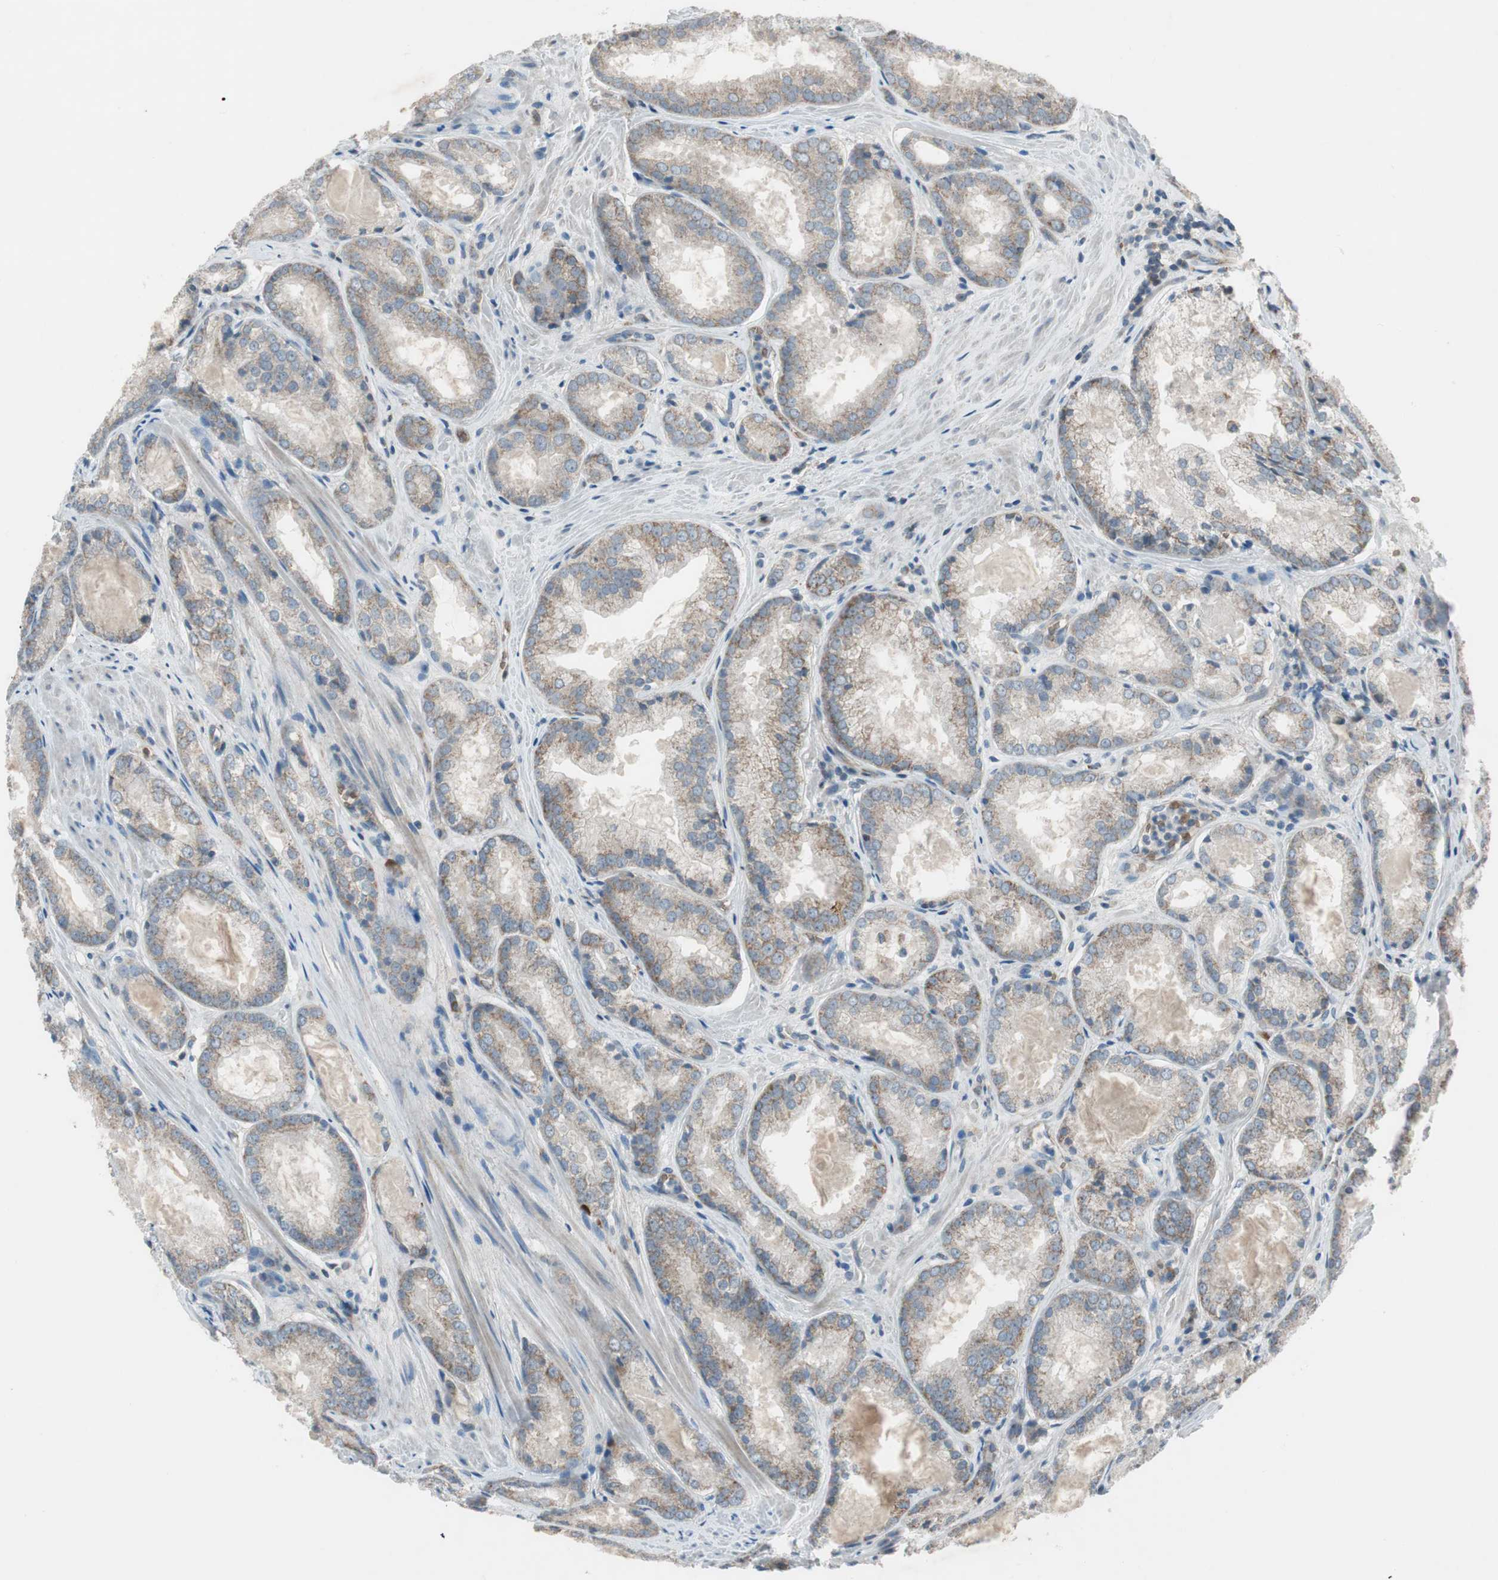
{"staining": {"intensity": "weak", "quantity": "25%-75%", "location": "cytoplasmic/membranous"}, "tissue": "prostate cancer", "cell_type": "Tumor cells", "image_type": "cancer", "snomed": [{"axis": "morphology", "description": "Adenocarcinoma, Low grade"}, {"axis": "topography", "description": "Prostate"}], "caption": "IHC image of neoplastic tissue: prostate low-grade adenocarcinoma stained using IHC displays low levels of weak protein expression localized specifically in the cytoplasmic/membranous of tumor cells, appearing as a cytoplasmic/membranous brown color.", "gene": "GYPC", "patient": {"sex": "male", "age": 64}}